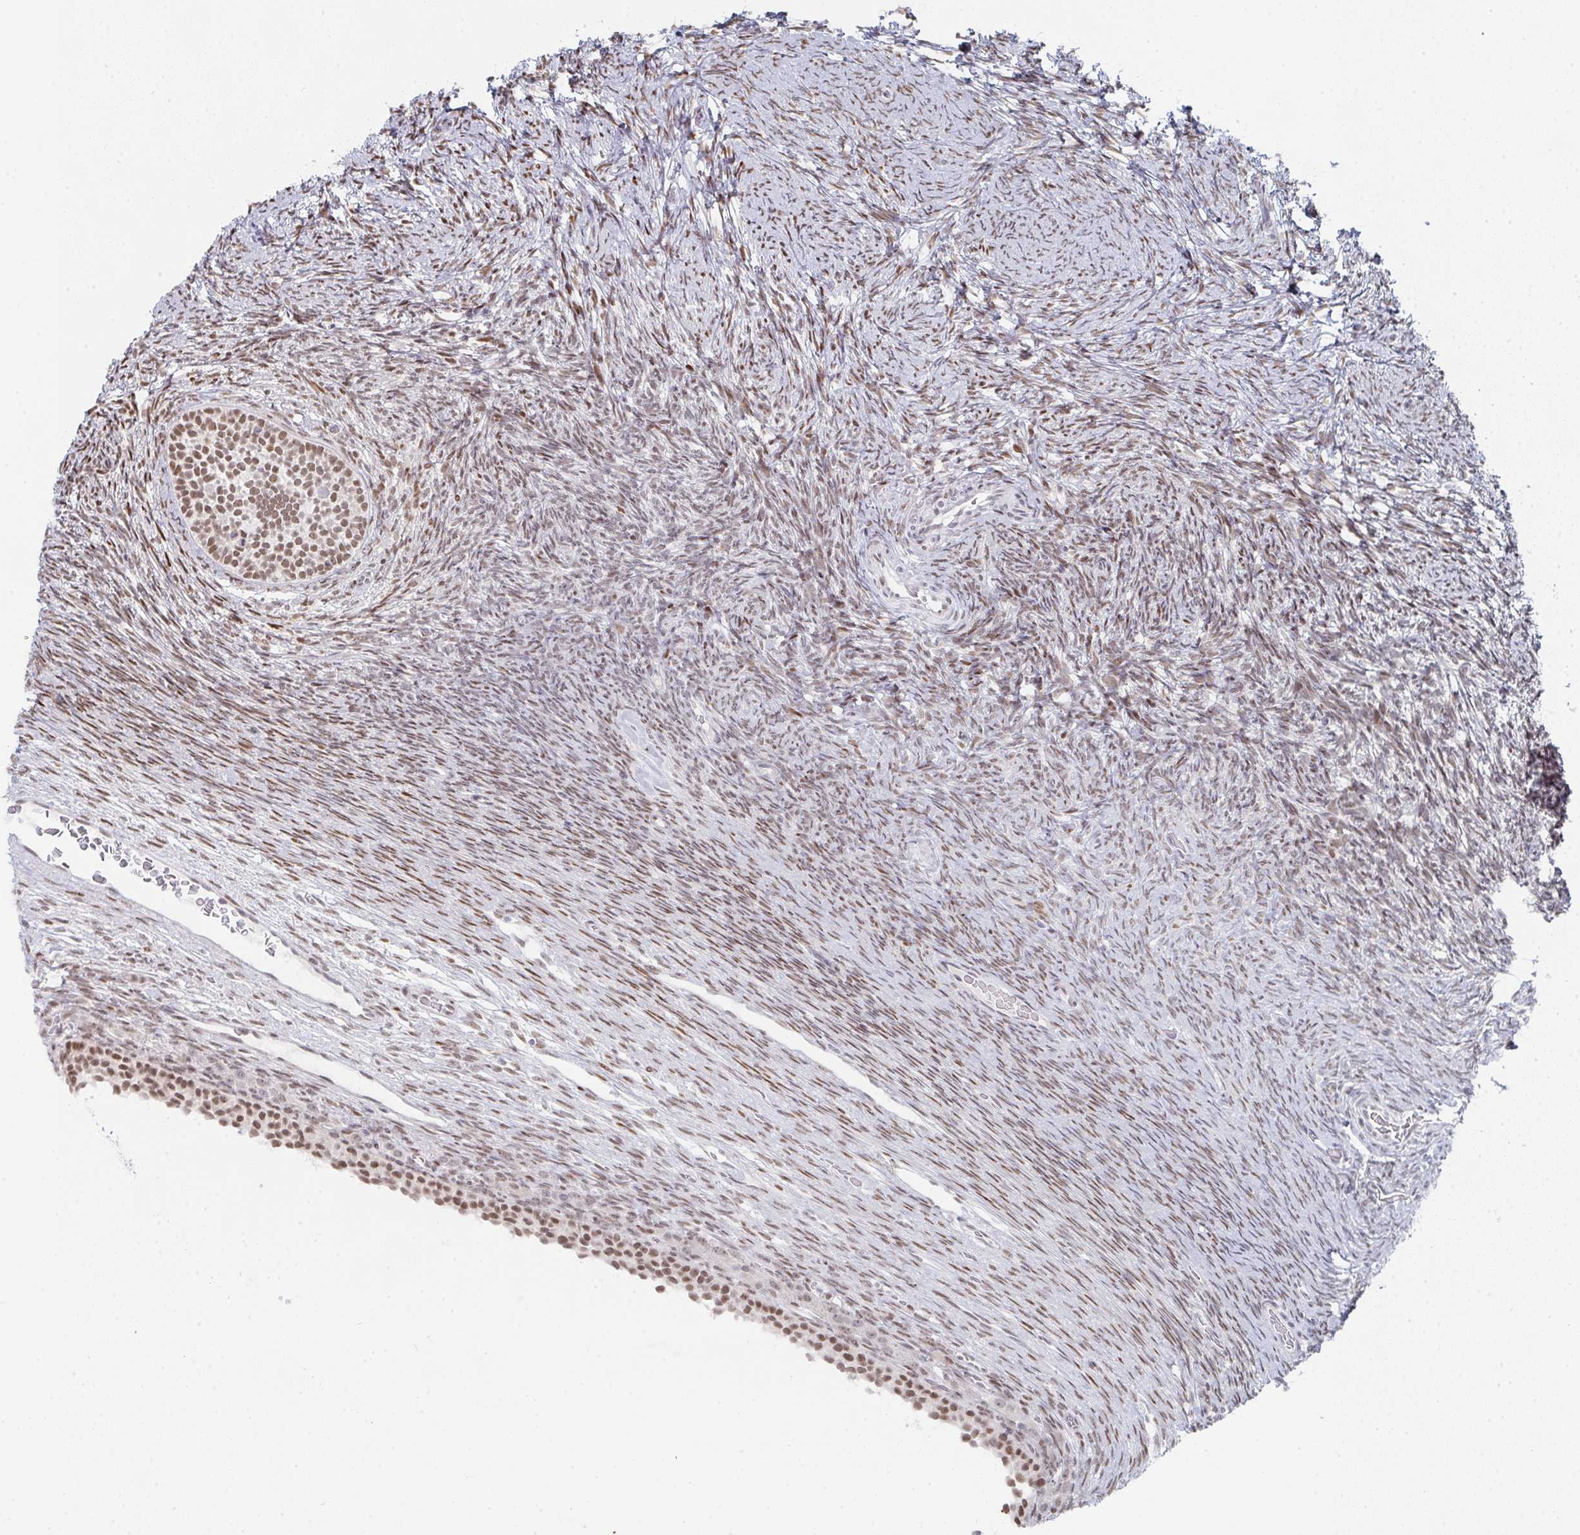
{"staining": {"intensity": "moderate", "quantity": ">75%", "location": "nuclear"}, "tissue": "ovary", "cell_type": "Follicle cells", "image_type": "normal", "snomed": [{"axis": "morphology", "description": "Normal tissue, NOS"}, {"axis": "topography", "description": "Ovary"}], "caption": "An immunohistochemistry micrograph of normal tissue is shown. Protein staining in brown highlights moderate nuclear positivity in ovary within follicle cells.", "gene": "POU2AF2", "patient": {"sex": "female", "age": 34}}